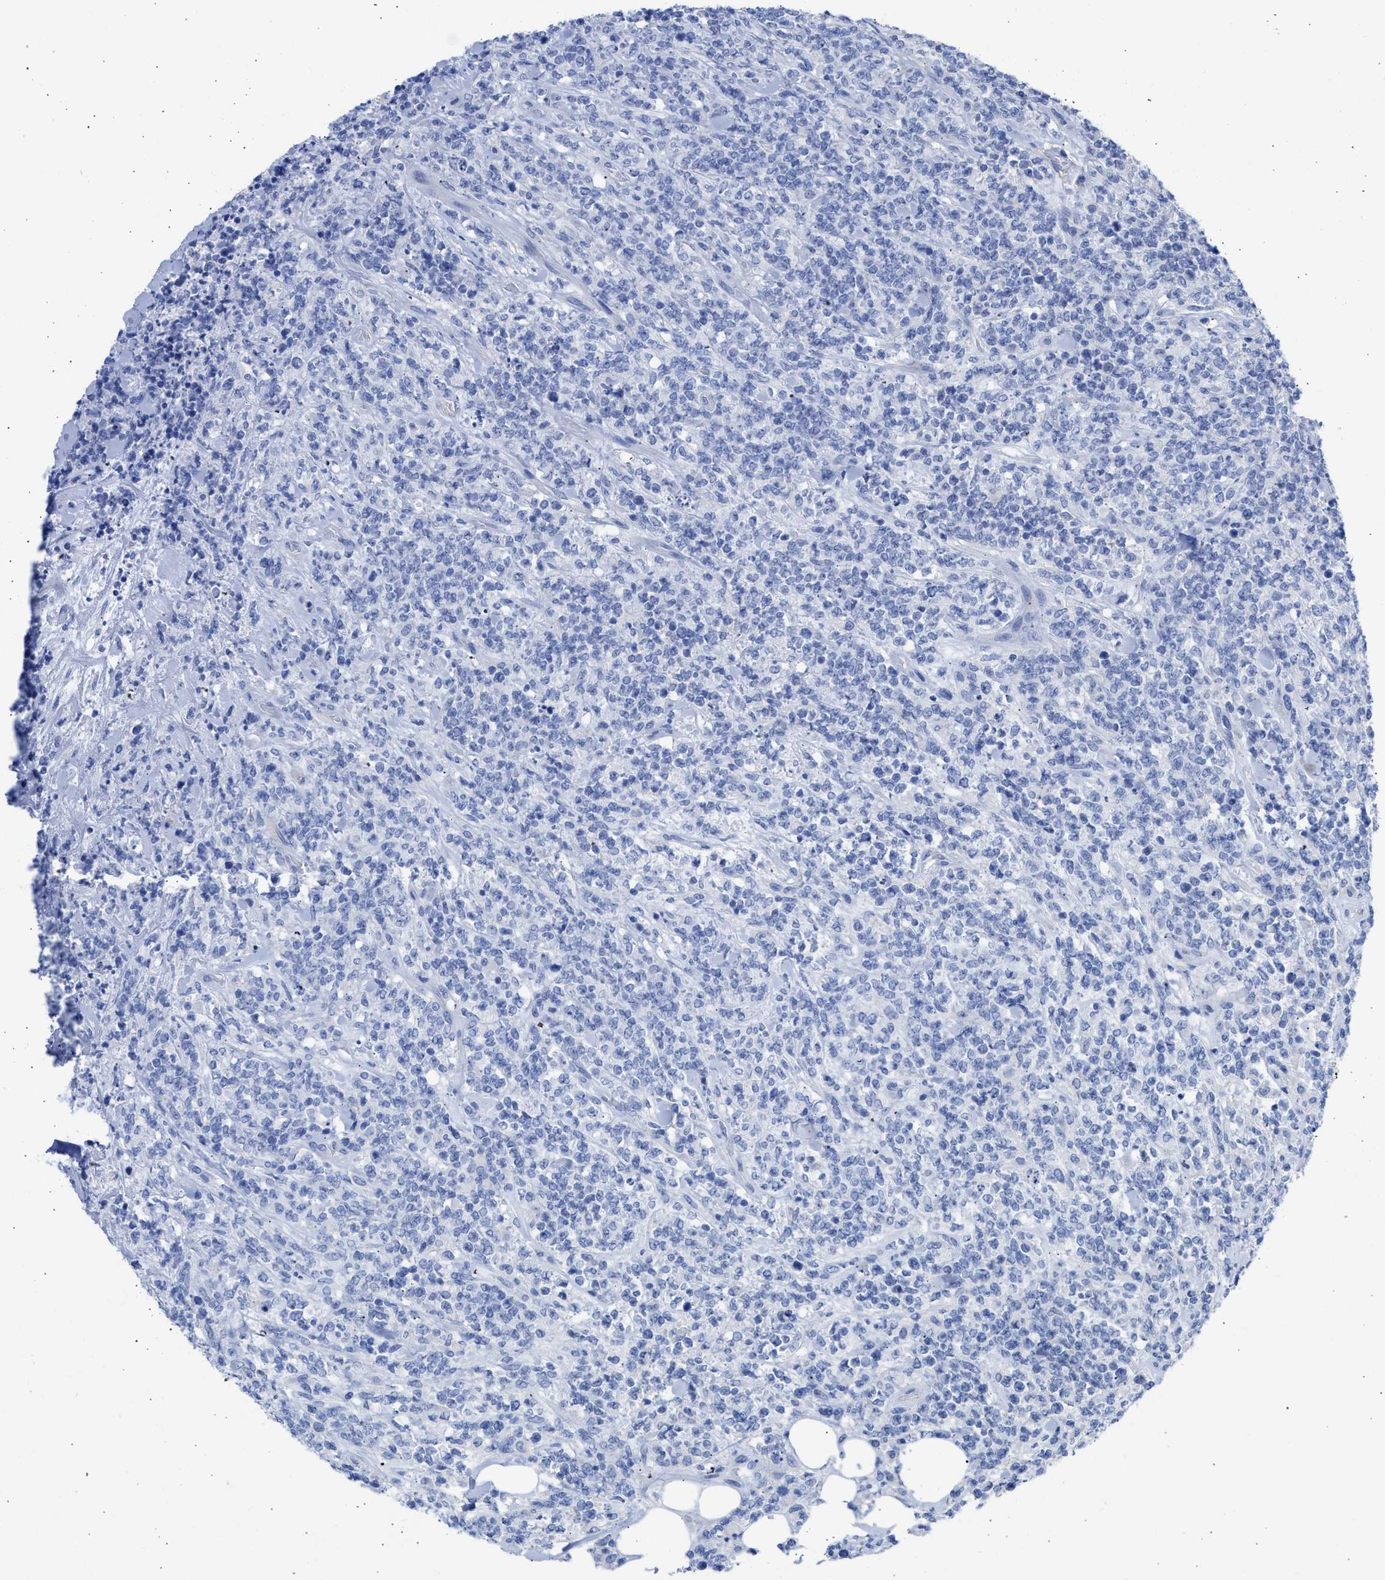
{"staining": {"intensity": "negative", "quantity": "none", "location": "none"}, "tissue": "lymphoma", "cell_type": "Tumor cells", "image_type": "cancer", "snomed": [{"axis": "morphology", "description": "Malignant lymphoma, non-Hodgkin's type, High grade"}, {"axis": "topography", "description": "Soft tissue"}], "caption": "Immunohistochemical staining of human high-grade malignant lymphoma, non-Hodgkin's type reveals no significant expression in tumor cells. The staining was performed using DAB (3,3'-diaminobenzidine) to visualize the protein expression in brown, while the nuclei were stained in blue with hematoxylin (Magnification: 20x).", "gene": "RSPH1", "patient": {"sex": "male", "age": 18}}